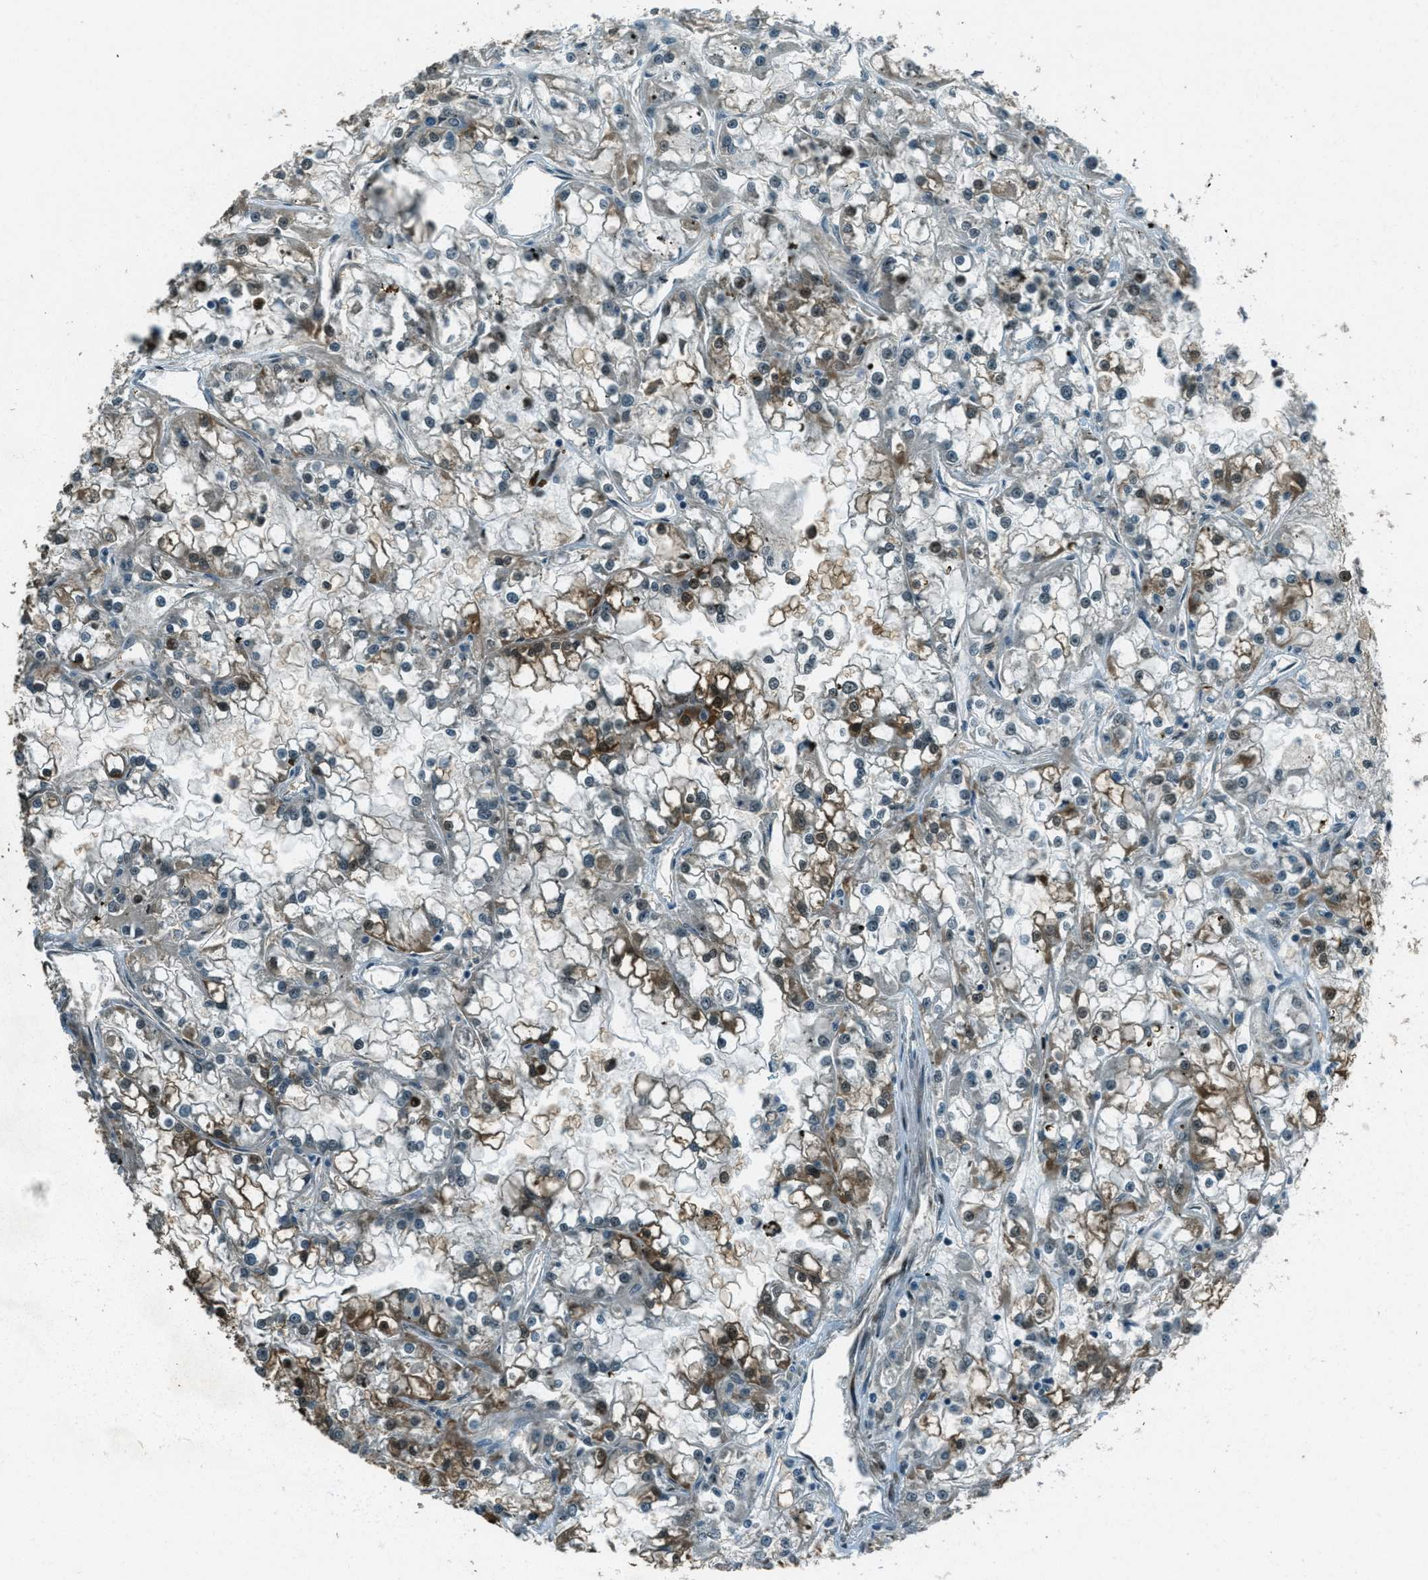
{"staining": {"intensity": "moderate", "quantity": "<25%", "location": "cytoplasmic/membranous"}, "tissue": "renal cancer", "cell_type": "Tumor cells", "image_type": "cancer", "snomed": [{"axis": "morphology", "description": "Adenocarcinoma, NOS"}, {"axis": "topography", "description": "Kidney"}], "caption": "Moderate cytoplasmic/membranous positivity is present in approximately <25% of tumor cells in renal cancer. The staining was performed using DAB (3,3'-diaminobenzidine) to visualize the protein expression in brown, while the nuclei were stained in blue with hematoxylin (Magnification: 20x).", "gene": "TARDBP", "patient": {"sex": "female", "age": 52}}